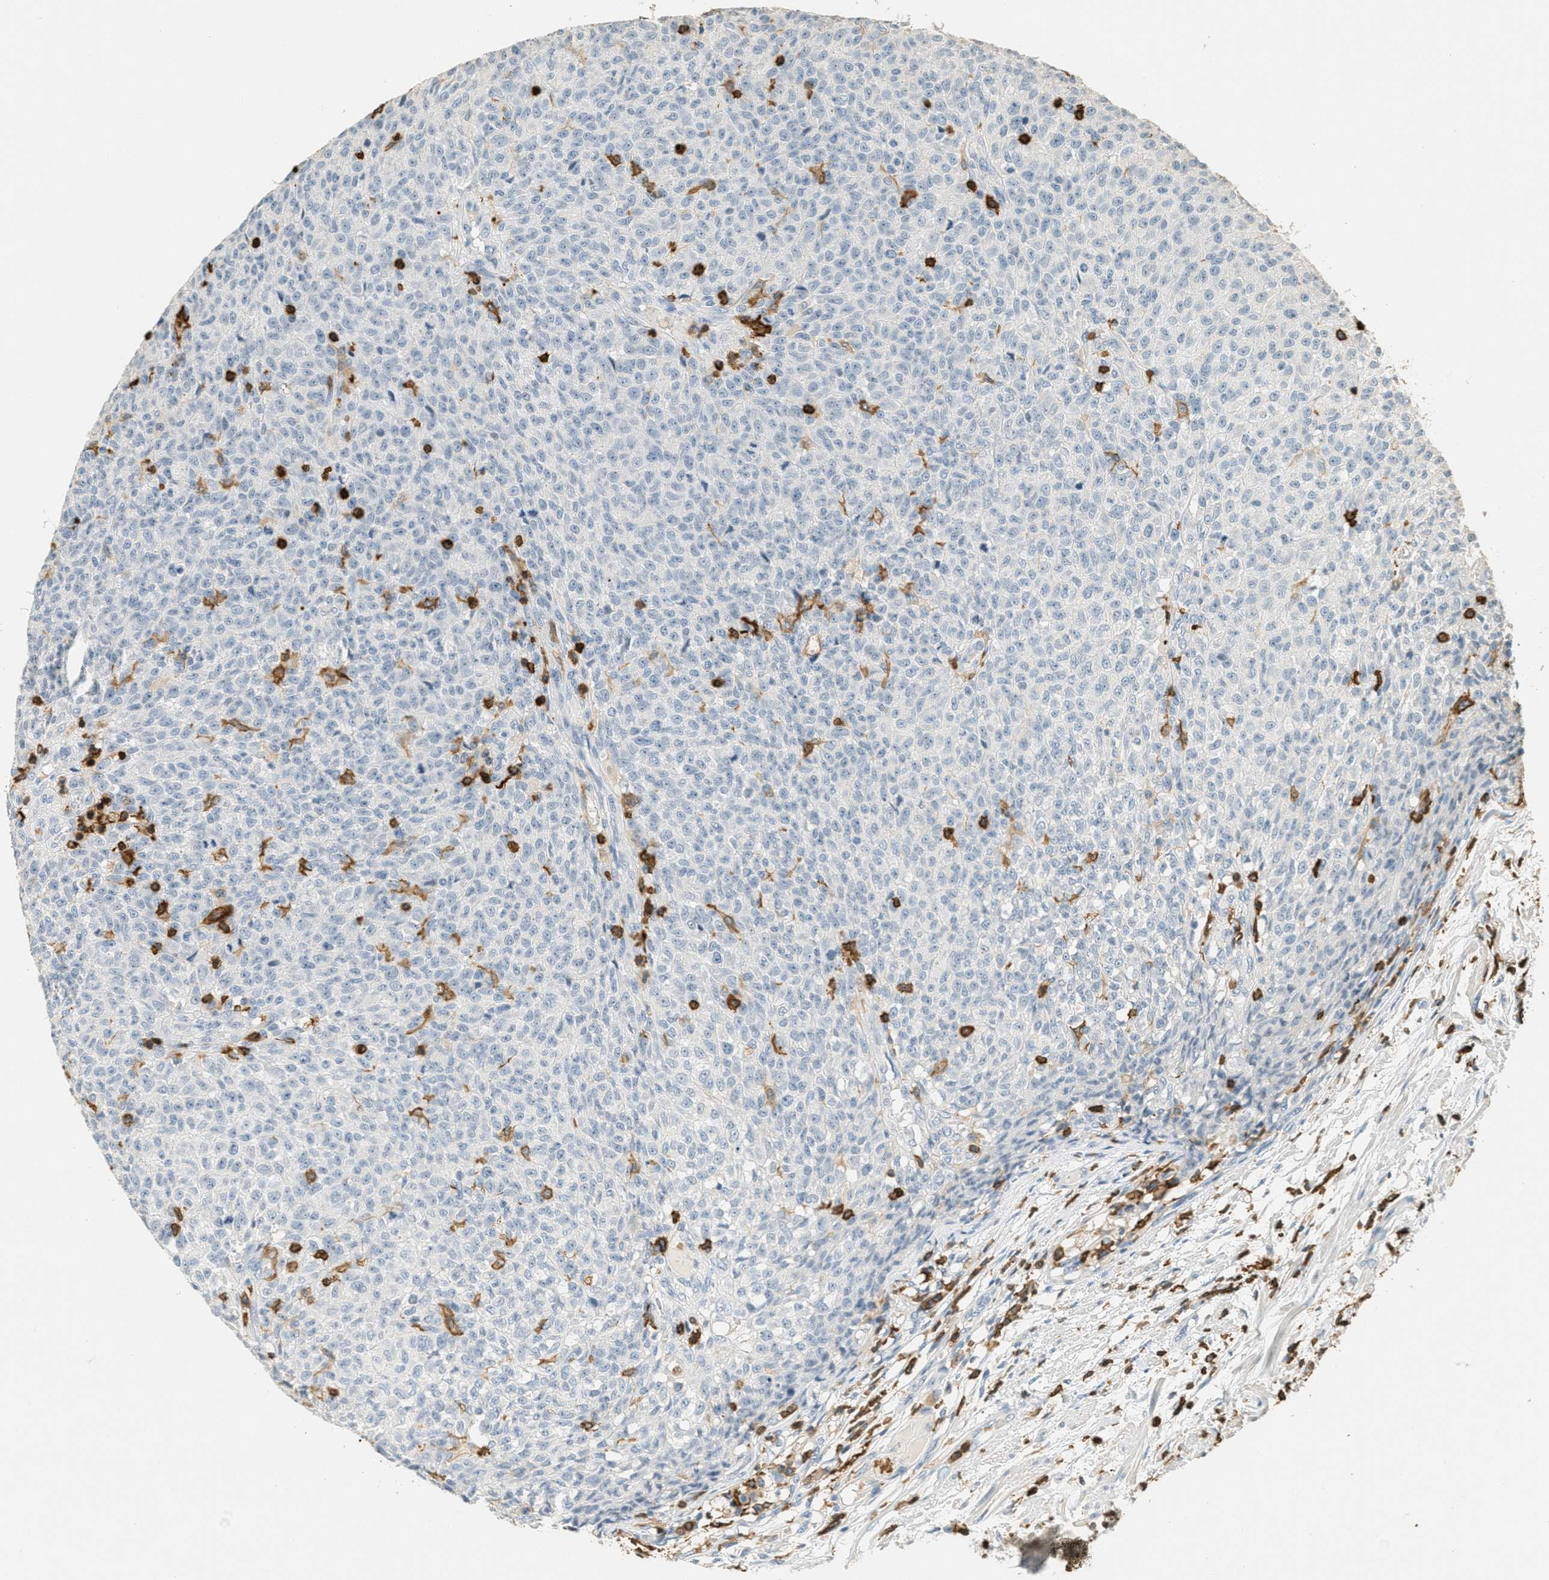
{"staining": {"intensity": "negative", "quantity": "none", "location": "none"}, "tissue": "testis cancer", "cell_type": "Tumor cells", "image_type": "cancer", "snomed": [{"axis": "morphology", "description": "Seminoma, NOS"}, {"axis": "topography", "description": "Testis"}], "caption": "Immunohistochemistry (IHC) image of neoplastic tissue: human testis cancer (seminoma) stained with DAB exhibits no significant protein expression in tumor cells.", "gene": "LSP1", "patient": {"sex": "male", "age": 59}}